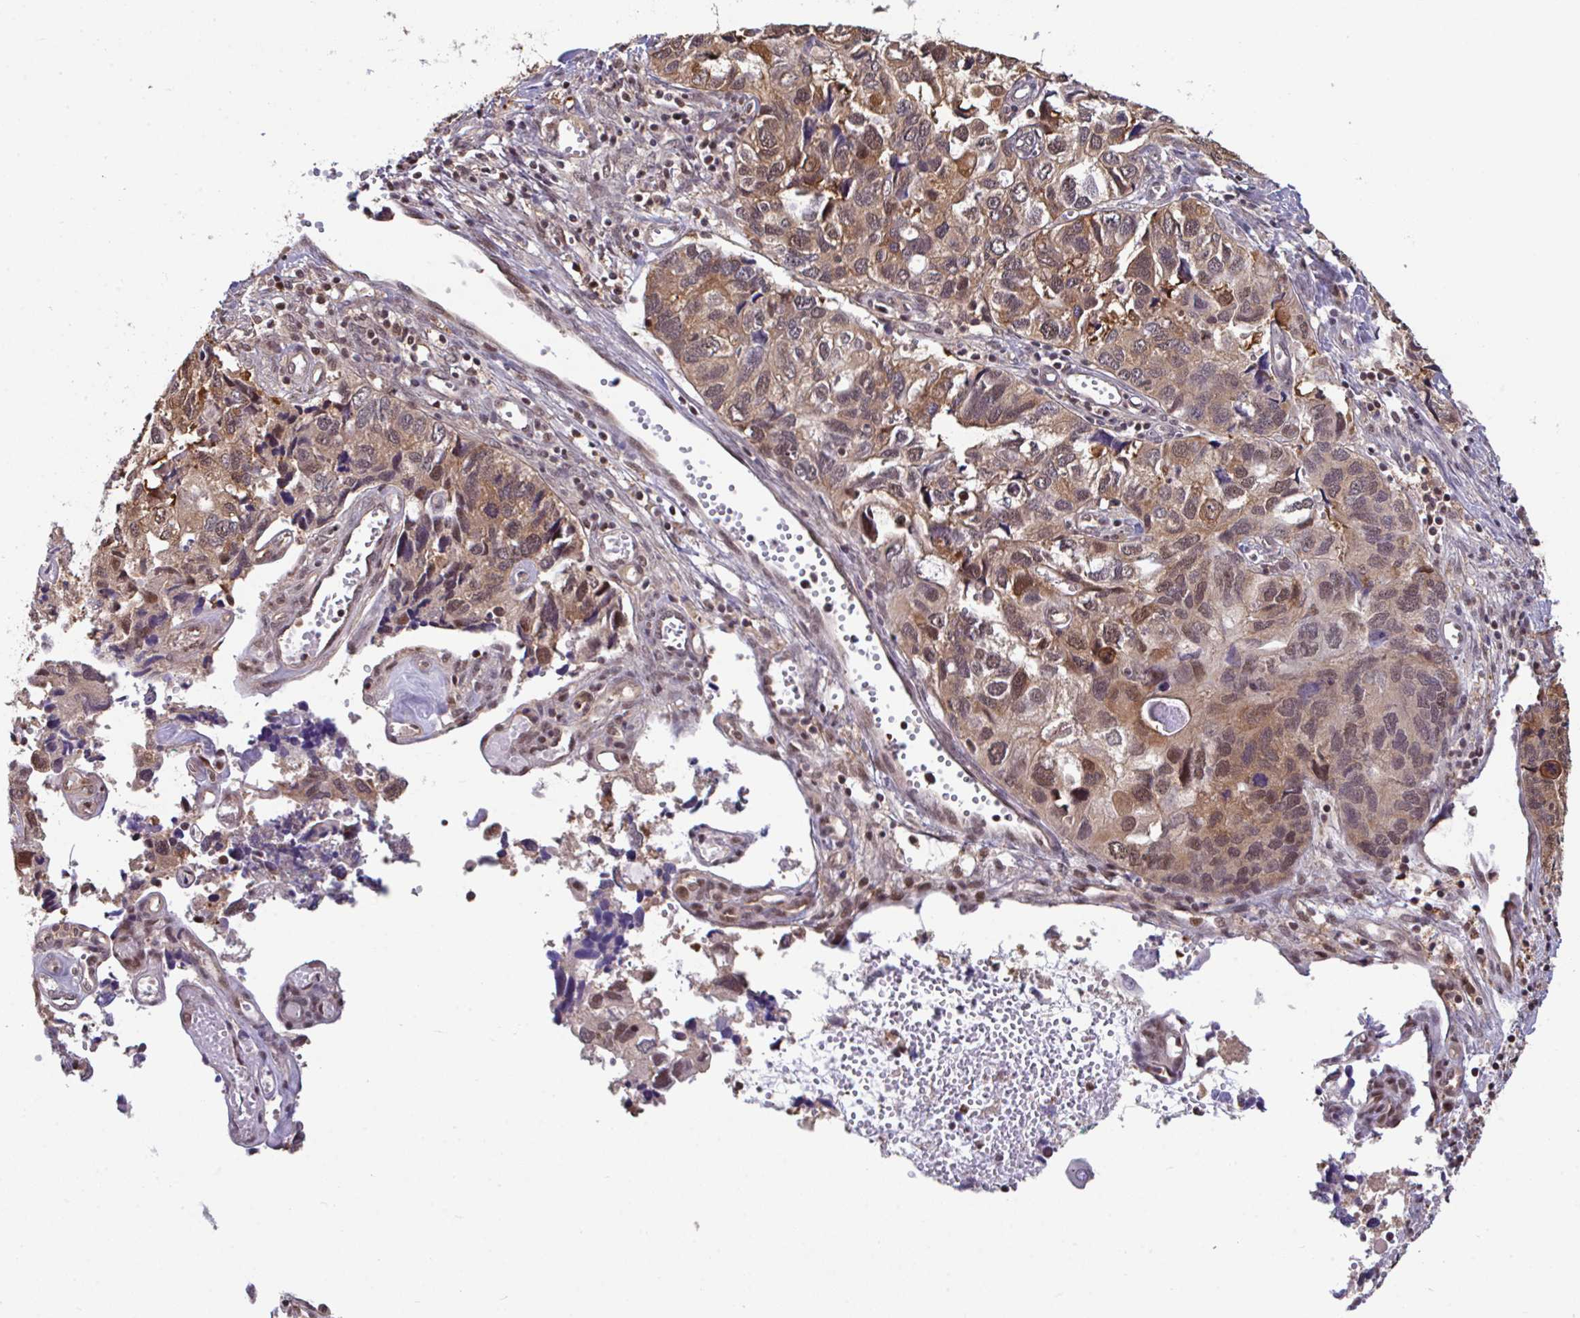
{"staining": {"intensity": "moderate", "quantity": "25%-75%", "location": "cytoplasmic/membranous,nuclear"}, "tissue": "endometrial cancer", "cell_type": "Tumor cells", "image_type": "cancer", "snomed": [{"axis": "morphology", "description": "Carcinoma, NOS"}, {"axis": "topography", "description": "Uterus"}], "caption": "Immunohistochemistry (IHC) image of endometrial carcinoma stained for a protein (brown), which displays medium levels of moderate cytoplasmic/membranous and nuclear expression in about 25%-75% of tumor cells.", "gene": "OR6K3", "patient": {"sex": "female", "age": 76}}